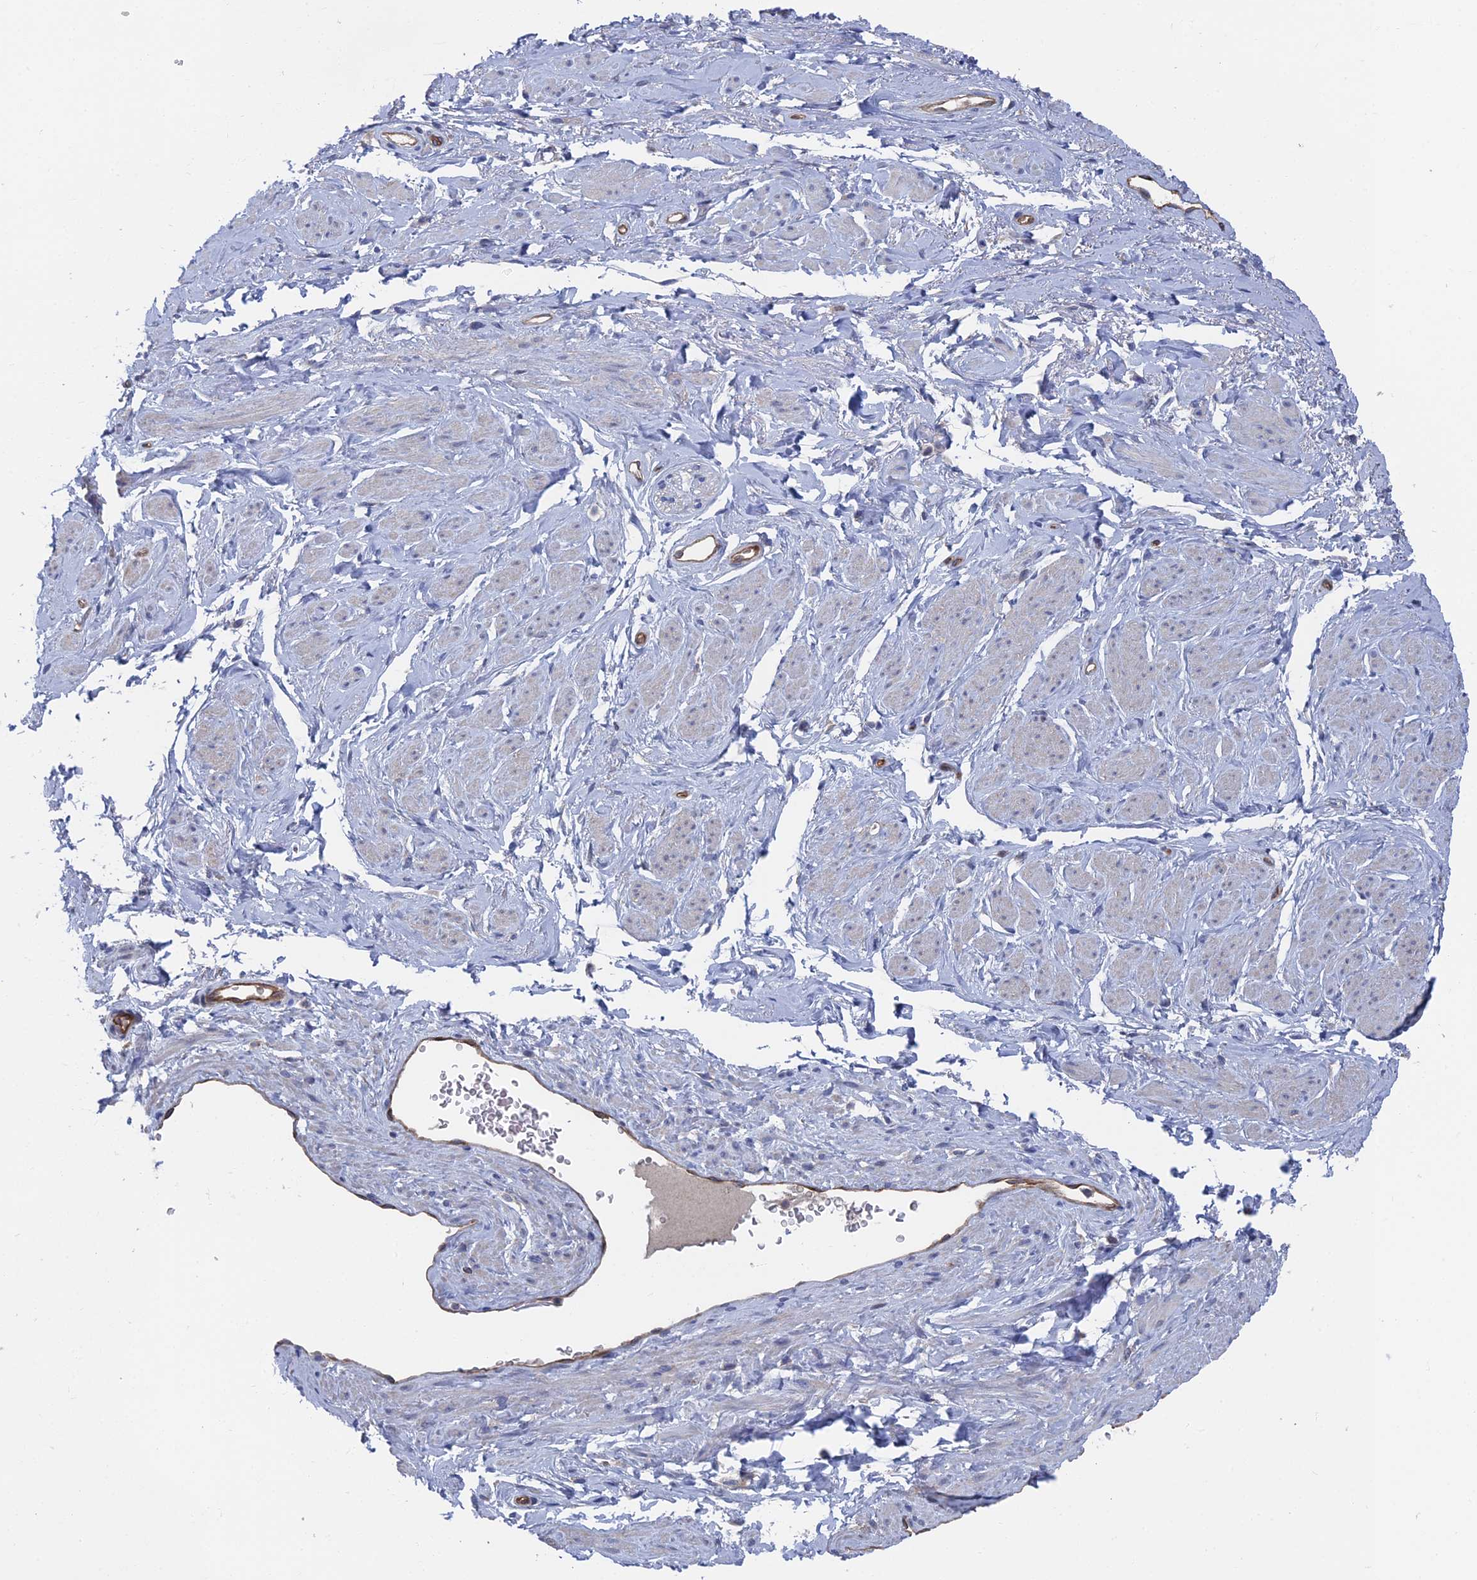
{"staining": {"intensity": "negative", "quantity": "none", "location": "none"}, "tissue": "adipose tissue", "cell_type": "Adipocytes", "image_type": "normal", "snomed": [{"axis": "morphology", "description": "Normal tissue, NOS"}, {"axis": "morphology", "description": "Adenocarcinoma, NOS"}, {"axis": "topography", "description": "Rectum"}, {"axis": "topography", "description": "Vagina"}, {"axis": "topography", "description": "Peripheral nerve tissue"}], "caption": "IHC photomicrograph of normal adipose tissue: human adipose tissue stained with DAB exhibits no significant protein staining in adipocytes.", "gene": "ARAP3", "patient": {"sex": "female", "age": 71}}